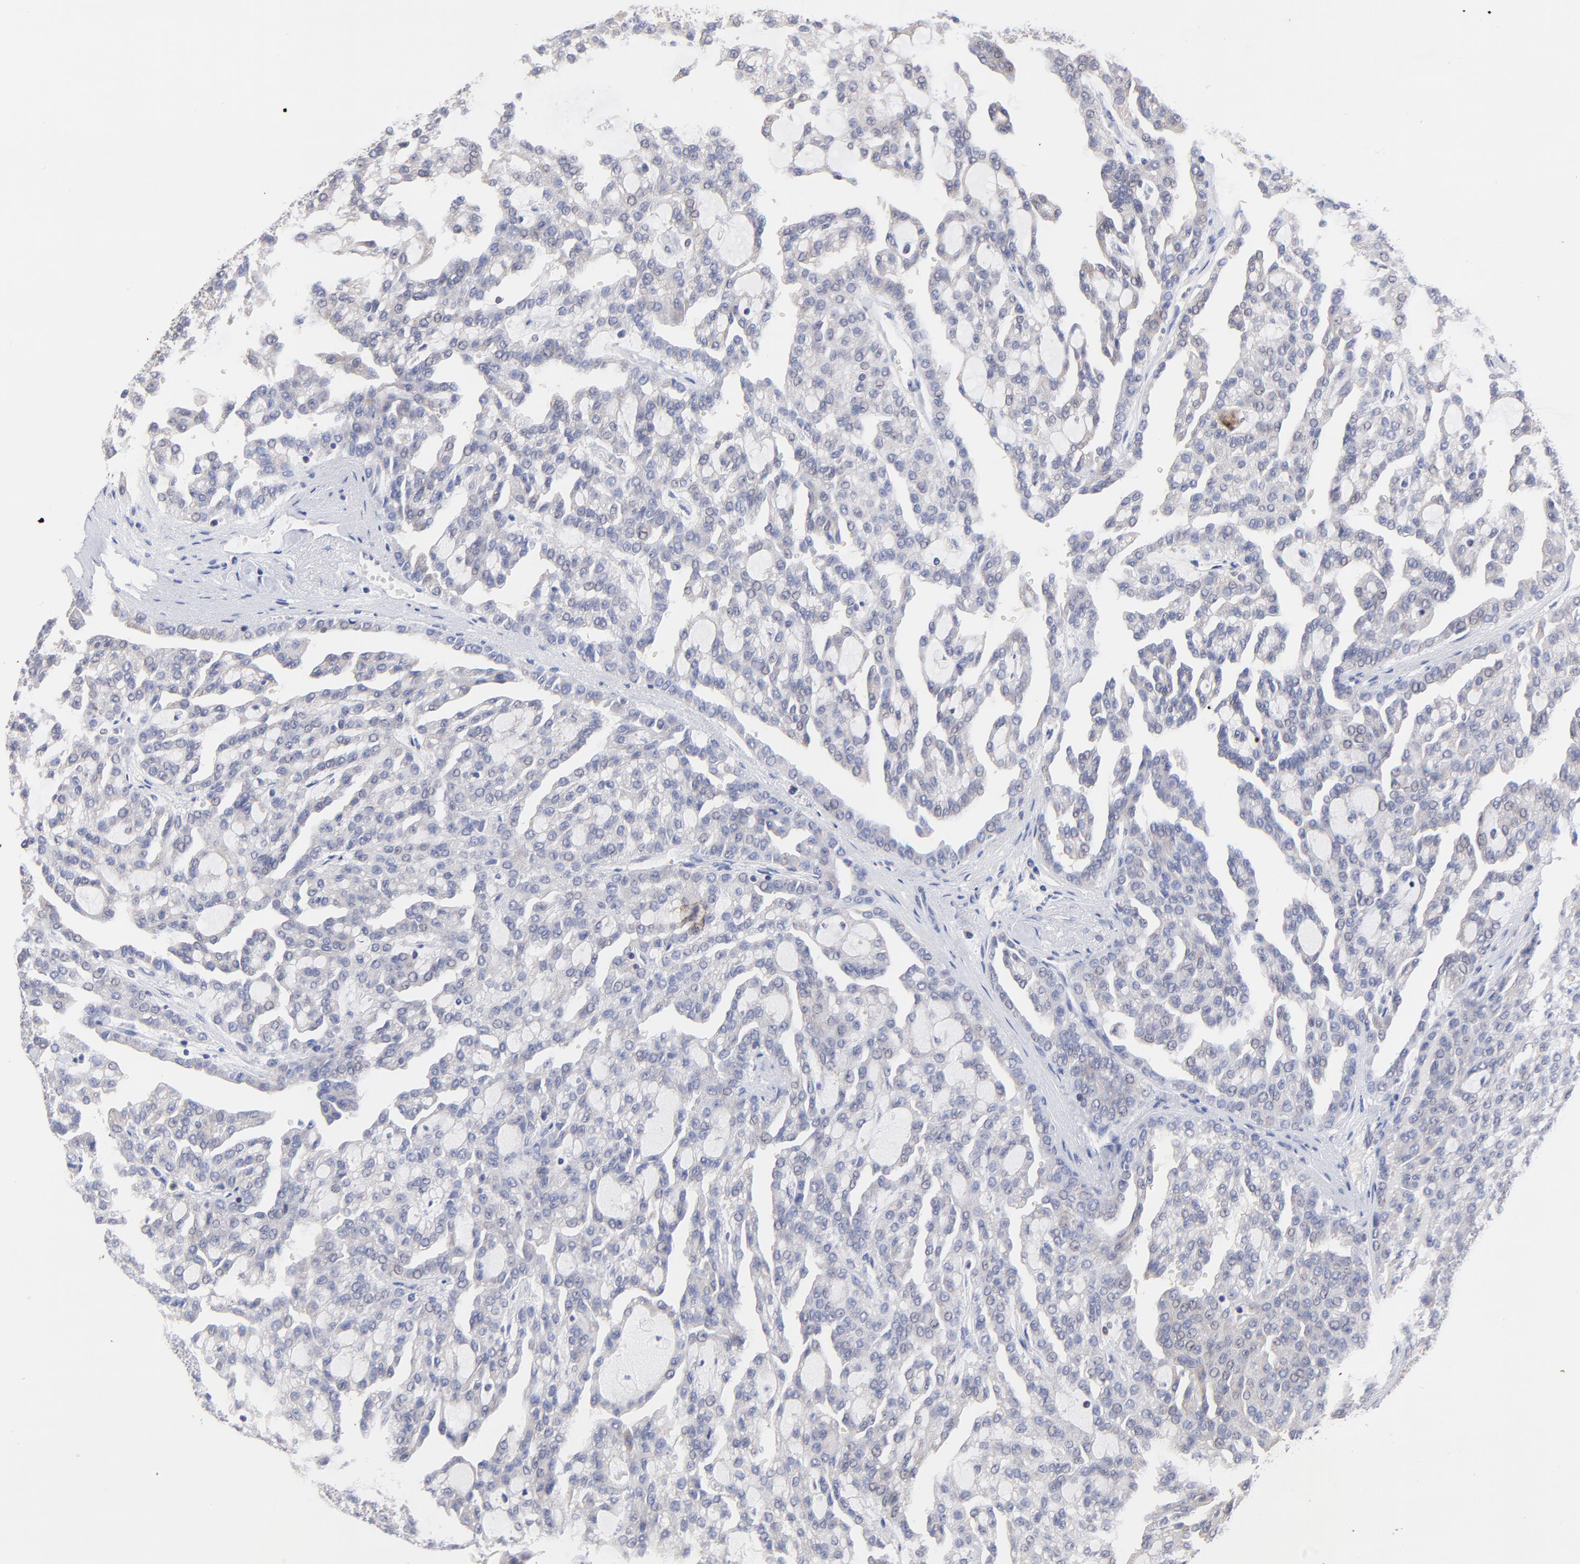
{"staining": {"intensity": "negative", "quantity": "none", "location": "none"}, "tissue": "renal cancer", "cell_type": "Tumor cells", "image_type": "cancer", "snomed": [{"axis": "morphology", "description": "Adenocarcinoma, NOS"}, {"axis": "topography", "description": "Kidney"}], "caption": "High magnification brightfield microscopy of adenocarcinoma (renal) stained with DAB (brown) and counterstained with hematoxylin (blue): tumor cells show no significant expression. (DAB immunohistochemistry, high magnification).", "gene": "PCMT1", "patient": {"sex": "male", "age": 63}}